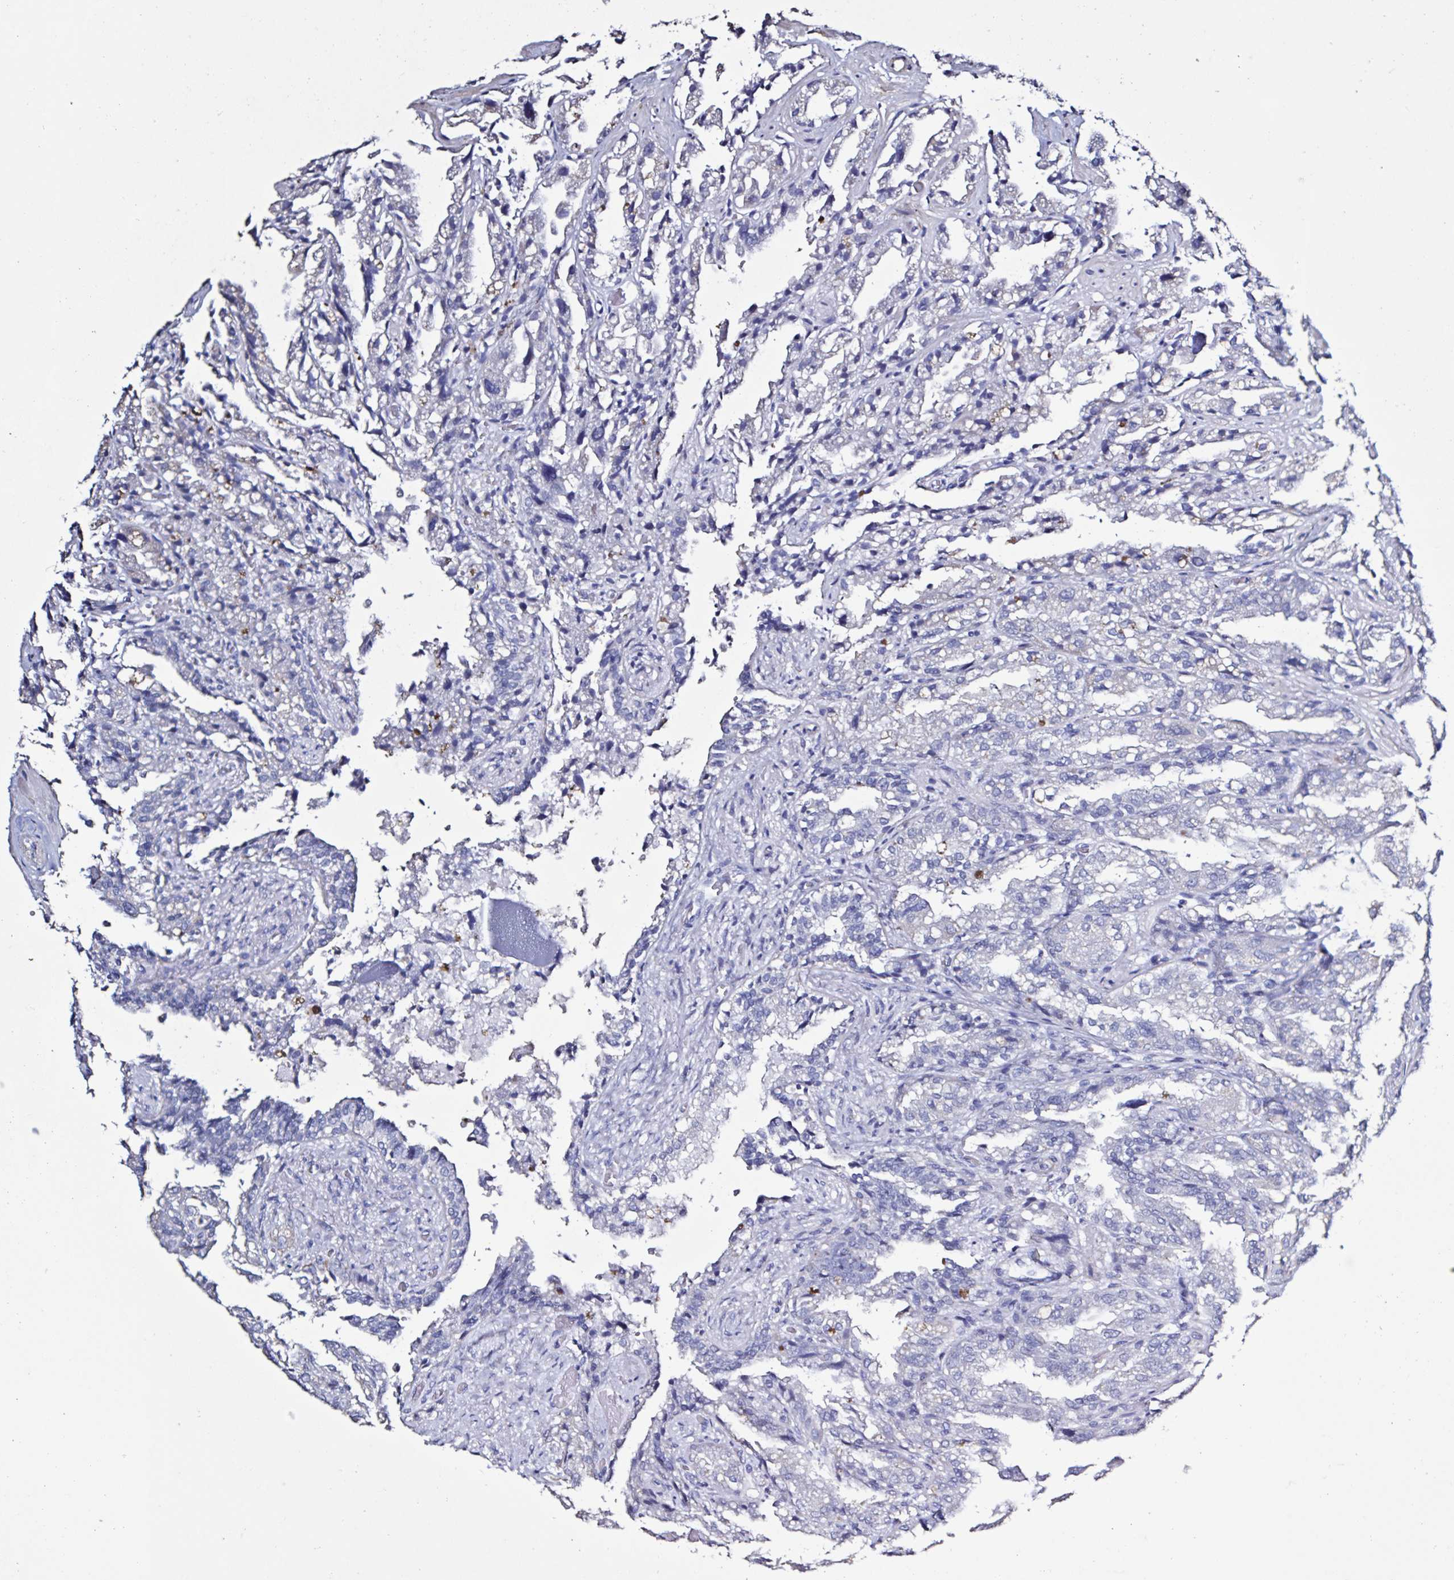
{"staining": {"intensity": "moderate", "quantity": "<25%", "location": "cytoplasmic/membranous"}, "tissue": "seminal vesicle", "cell_type": "Glandular cells", "image_type": "normal", "snomed": [{"axis": "morphology", "description": "Normal tissue, NOS"}, {"axis": "topography", "description": "Seminal veicle"}], "caption": "Brown immunohistochemical staining in benign seminal vesicle exhibits moderate cytoplasmic/membranous positivity in approximately <25% of glandular cells. (DAB (3,3'-diaminobenzidine) IHC with brightfield microscopy, high magnification).", "gene": "PLA2G4E", "patient": {"sex": "male", "age": 57}}